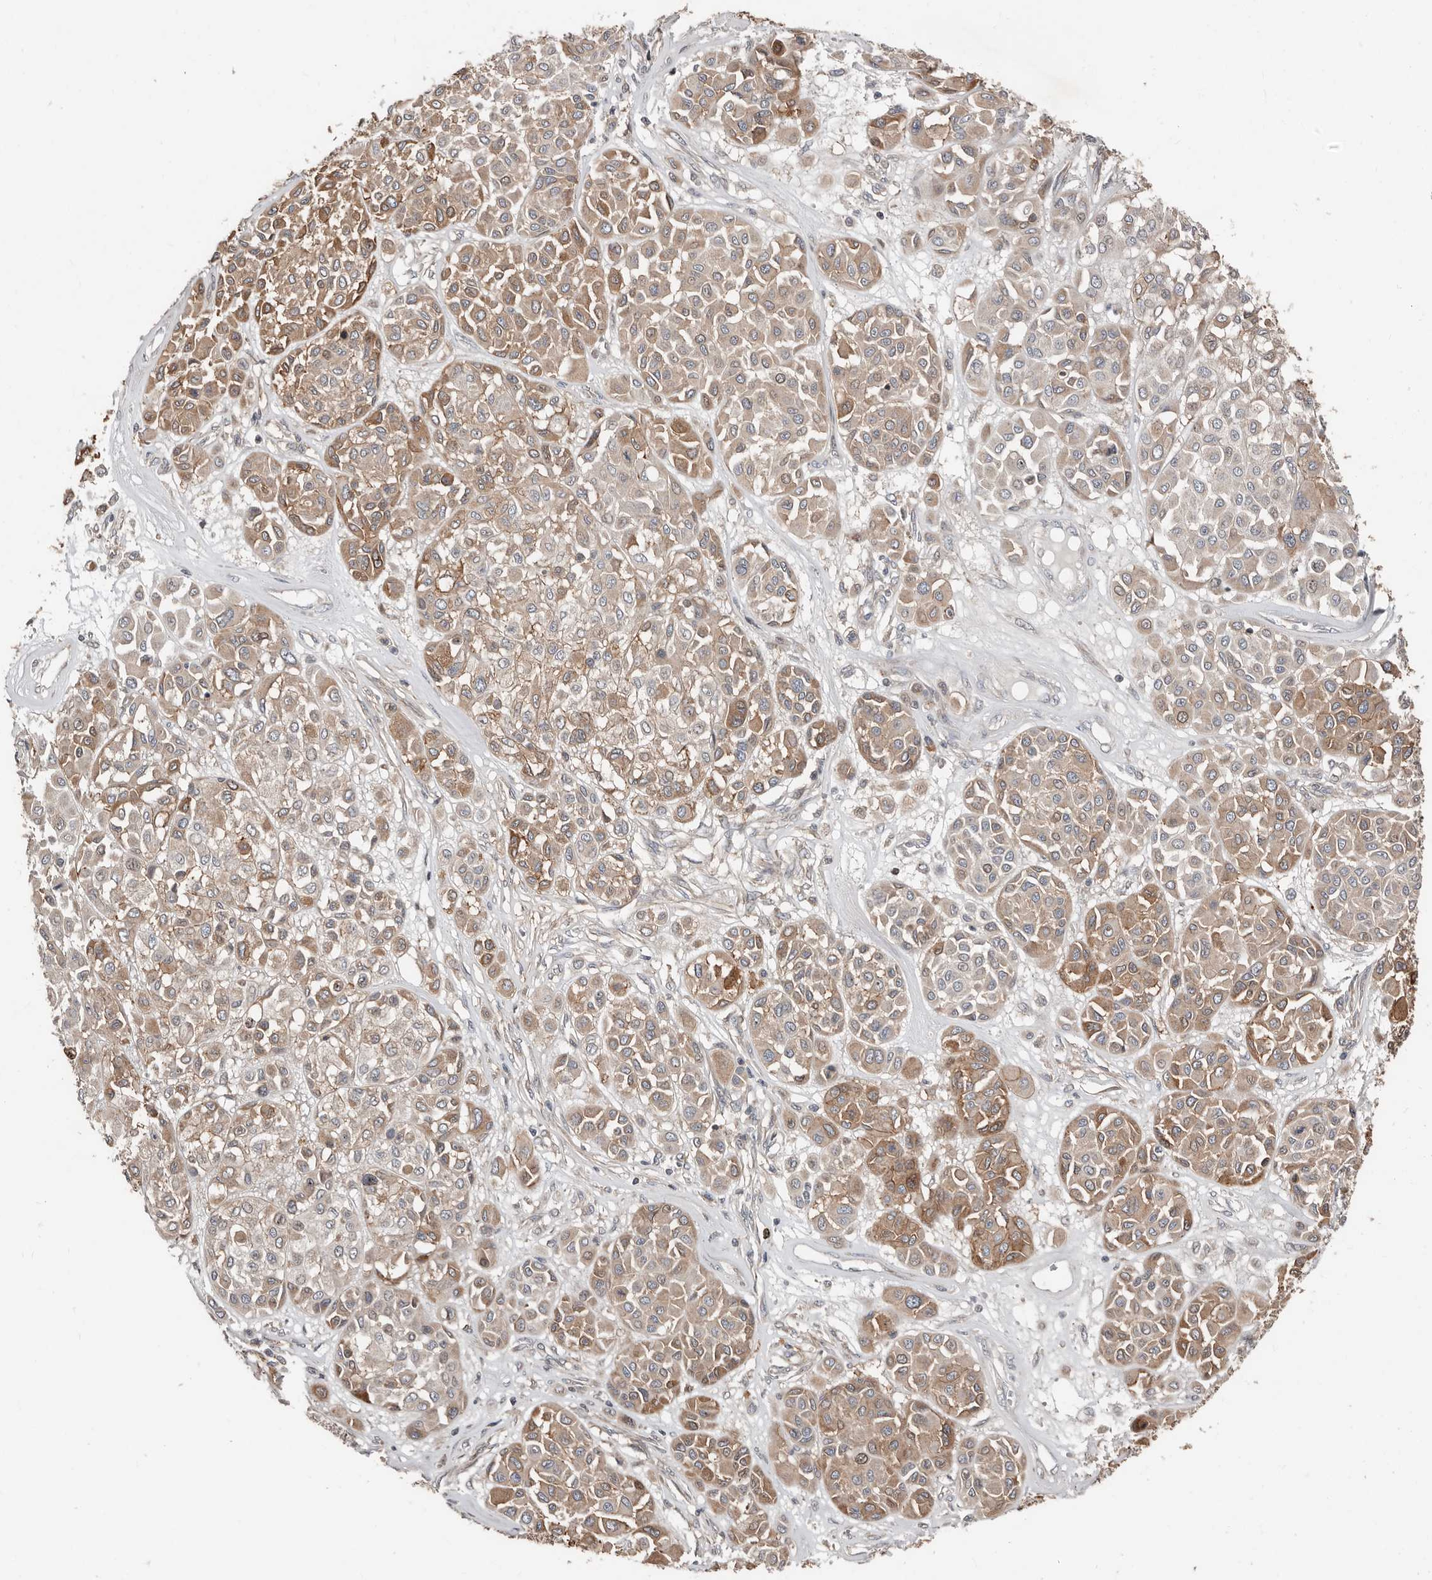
{"staining": {"intensity": "moderate", "quantity": "25%-75%", "location": "cytoplasmic/membranous"}, "tissue": "melanoma", "cell_type": "Tumor cells", "image_type": "cancer", "snomed": [{"axis": "morphology", "description": "Malignant melanoma, Metastatic site"}, {"axis": "topography", "description": "Soft tissue"}], "caption": "Tumor cells exhibit moderate cytoplasmic/membranous staining in about 25%-75% of cells in malignant melanoma (metastatic site). (brown staining indicates protein expression, while blue staining denotes nuclei).", "gene": "SMYD4", "patient": {"sex": "male", "age": 41}}